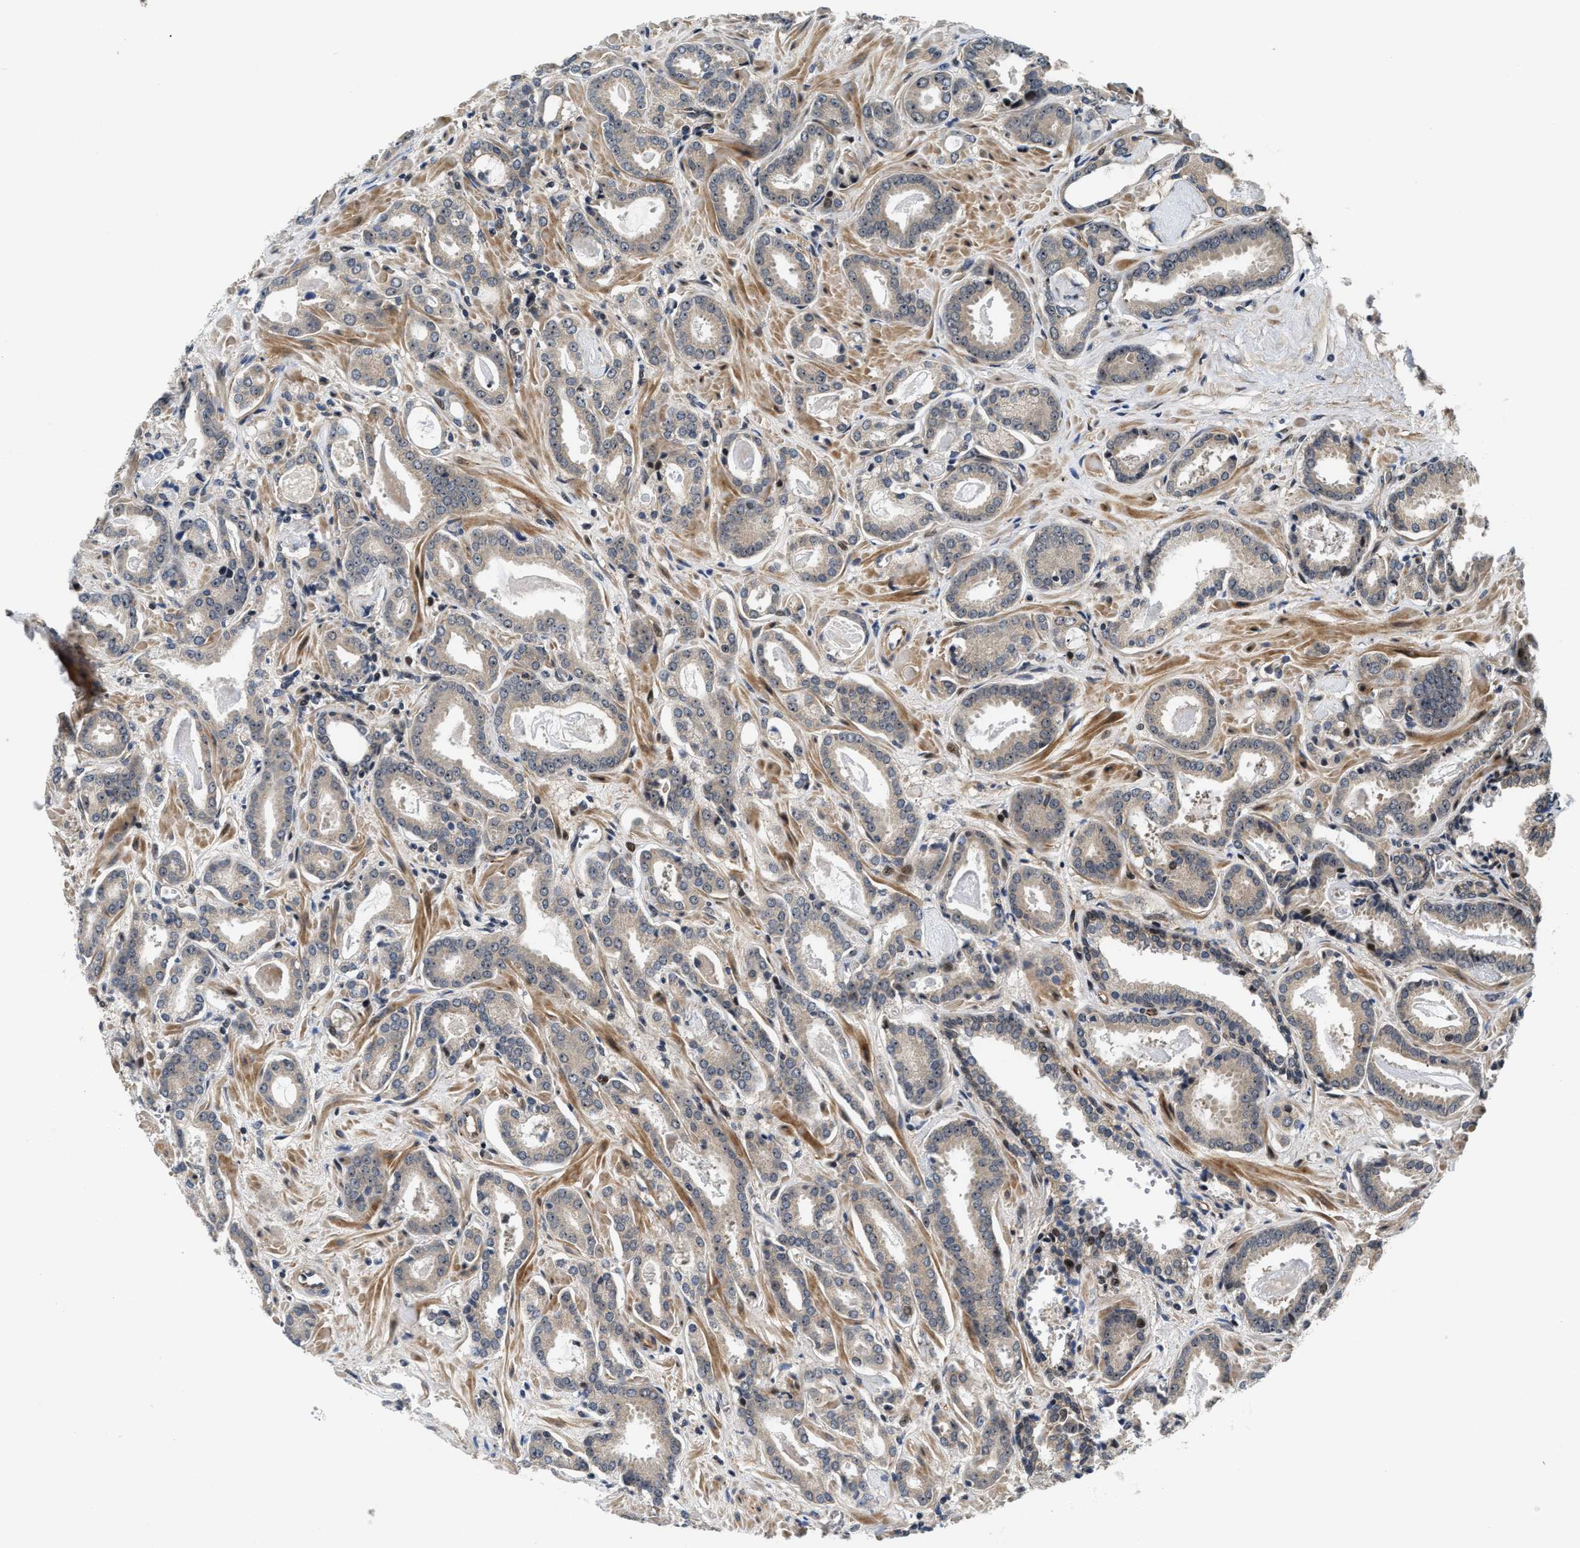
{"staining": {"intensity": "weak", "quantity": "25%-75%", "location": "cytoplasmic/membranous"}, "tissue": "prostate cancer", "cell_type": "Tumor cells", "image_type": "cancer", "snomed": [{"axis": "morphology", "description": "Adenocarcinoma, Low grade"}, {"axis": "topography", "description": "Prostate"}], "caption": "A photomicrograph showing weak cytoplasmic/membranous positivity in about 25%-75% of tumor cells in prostate cancer (adenocarcinoma (low-grade)), as visualized by brown immunohistochemical staining.", "gene": "ALDH3A2", "patient": {"sex": "male", "age": 53}}